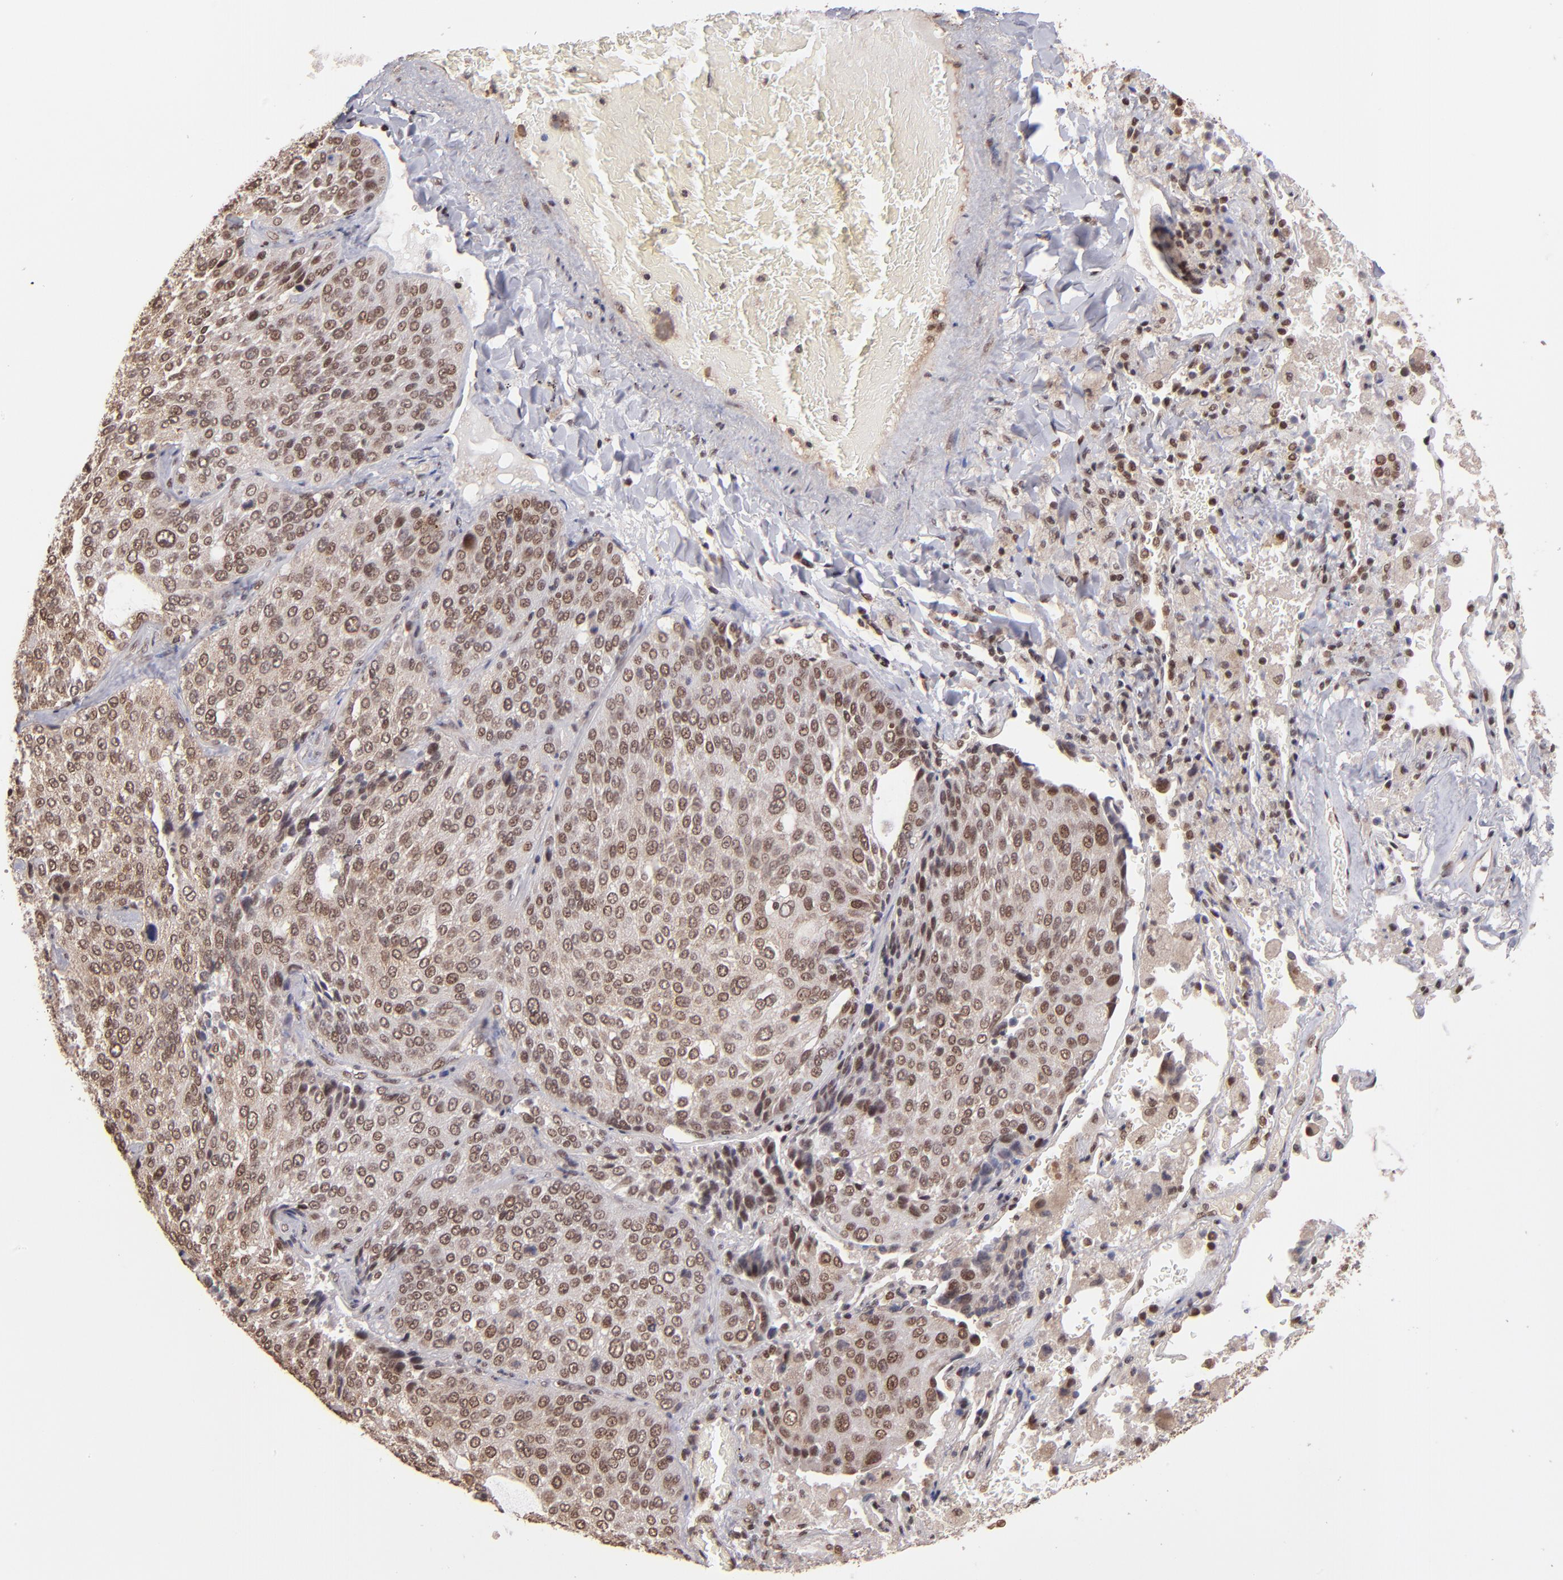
{"staining": {"intensity": "weak", "quantity": "<25%", "location": "nuclear"}, "tissue": "lung cancer", "cell_type": "Tumor cells", "image_type": "cancer", "snomed": [{"axis": "morphology", "description": "Squamous cell carcinoma, NOS"}, {"axis": "topography", "description": "Lung"}], "caption": "Immunohistochemical staining of lung squamous cell carcinoma displays no significant staining in tumor cells. (Immunohistochemistry (ihc), brightfield microscopy, high magnification).", "gene": "TERF2", "patient": {"sex": "male", "age": 54}}